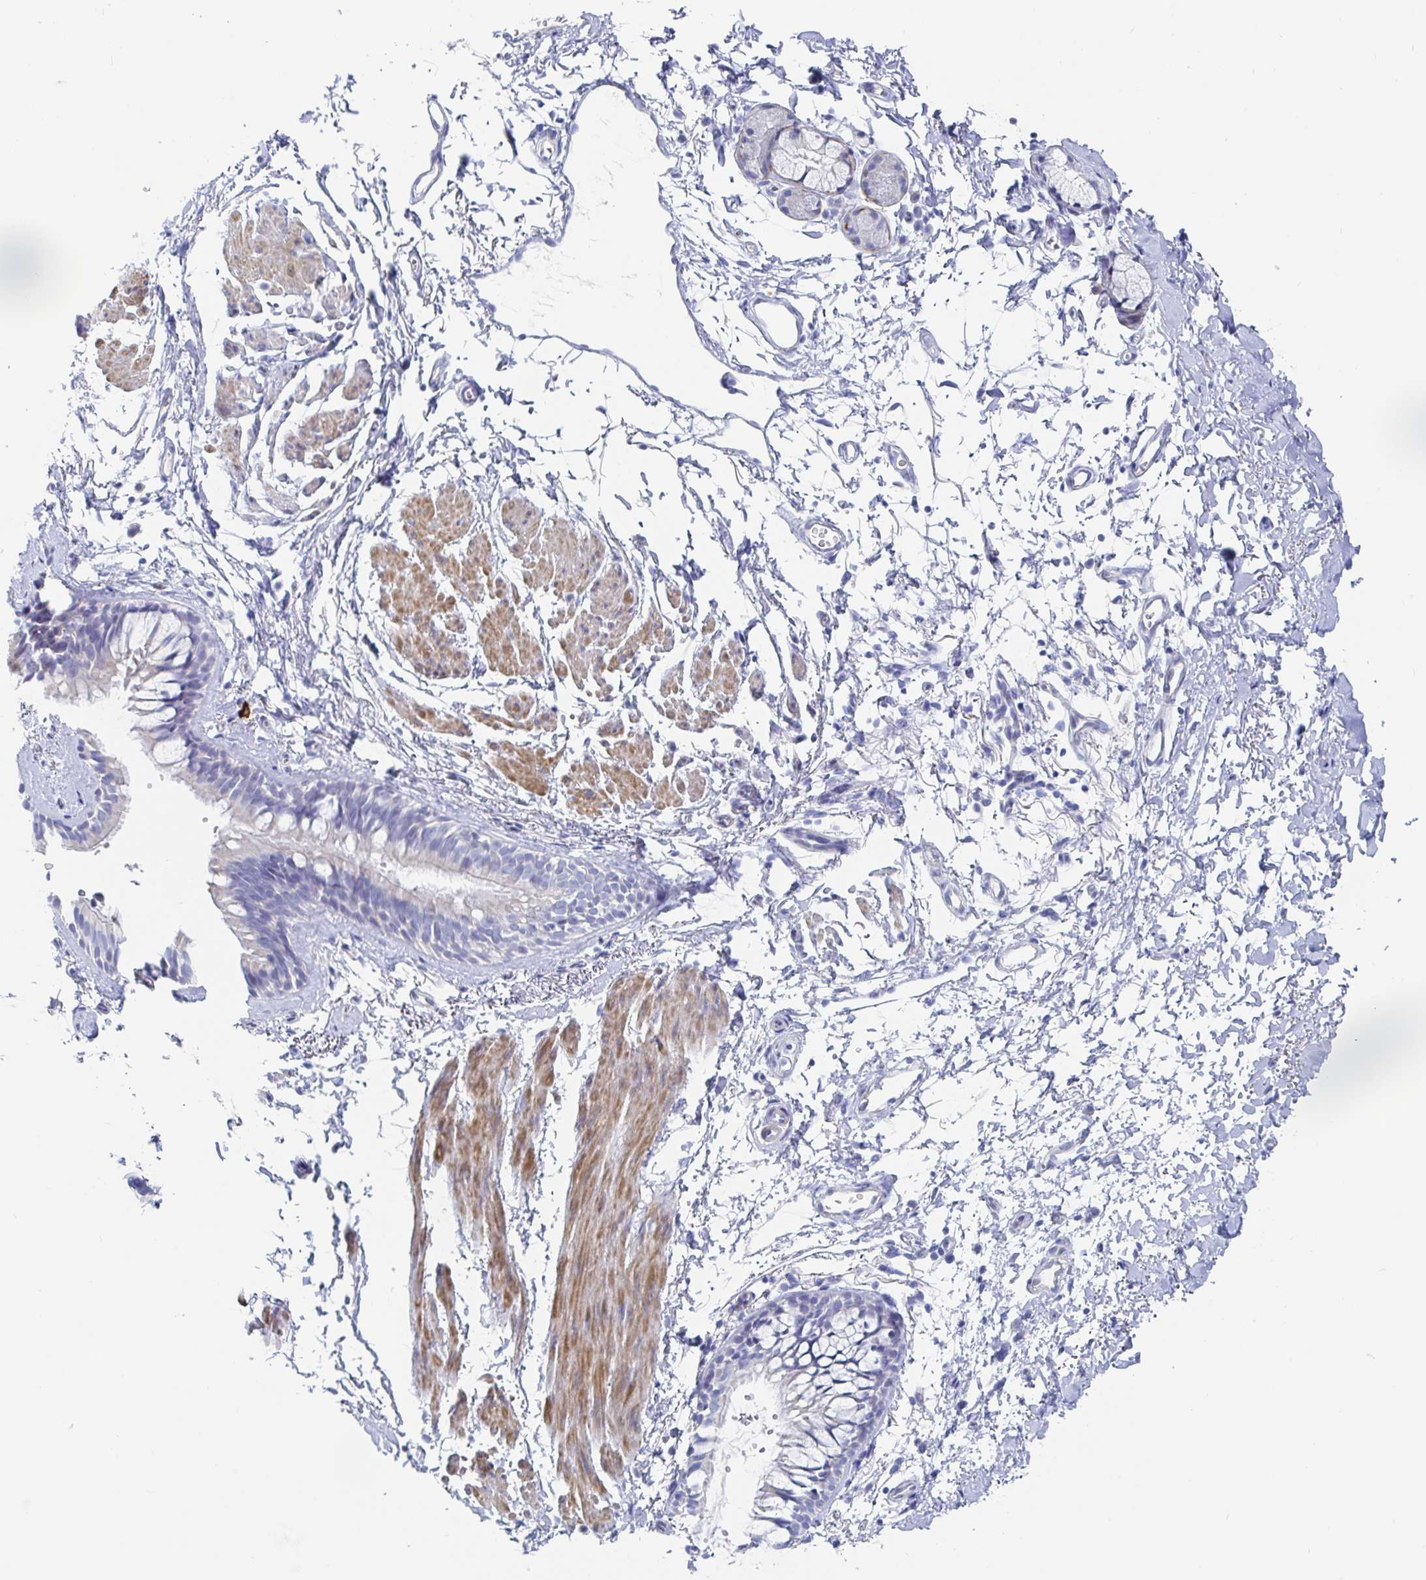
{"staining": {"intensity": "negative", "quantity": "none", "location": "none"}, "tissue": "bronchus", "cell_type": "Respiratory epithelial cells", "image_type": "normal", "snomed": [{"axis": "morphology", "description": "Normal tissue, NOS"}, {"axis": "topography", "description": "Cartilage tissue"}, {"axis": "topography", "description": "Bronchus"}, {"axis": "topography", "description": "Peripheral nerve tissue"}], "caption": "DAB immunohistochemical staining of unremarkable bronchus exhibits no significant staining in respiratory epithelial cells. The staining is performed using DAB brown chromogen with nuclei counter-stained in using hematoxylin.", "gene": "PACSIN1", "patient": {"sex": "female", "age": 59}}